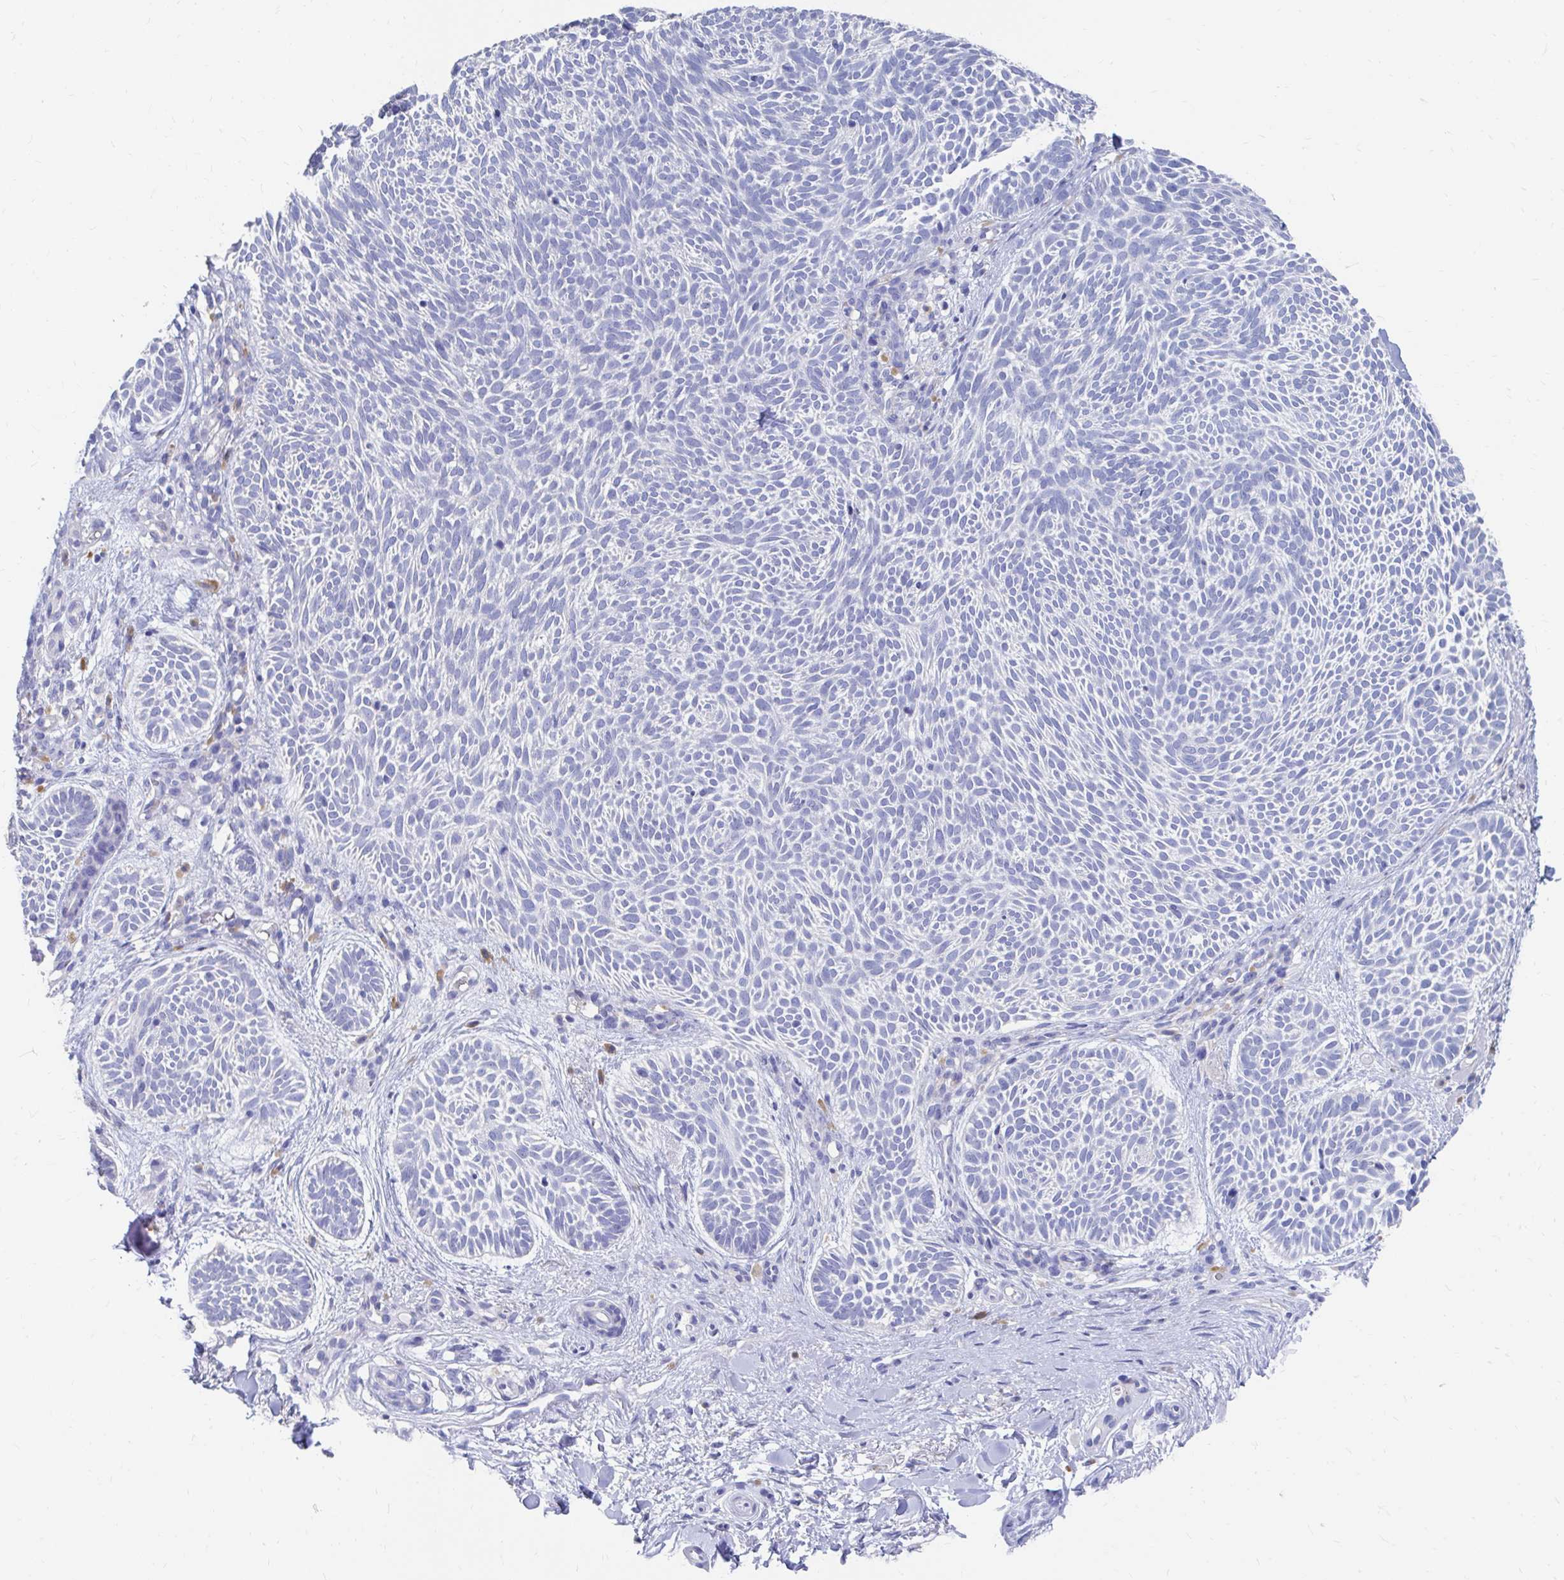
{"staining": {"intensity": "negative", "quantity": "none", "location": "none"}, "tissue": "skin cancer", "cell_type": "Tumor cells", "image_type": "cancer", "snomed": [{"axis": "morphology", "description": "Basal cell carcinoma"}, {"axis": "topography", "description": "Skin"}], "caption": "Immunohistochemistry (IHC) histopathology image of skin cancer (basal cell carcinoma) stained for a protein (brown), which shows no staining in tumor cells.", "gene": "LAMC3", "patient": {"sex": "male", "age": 89}}